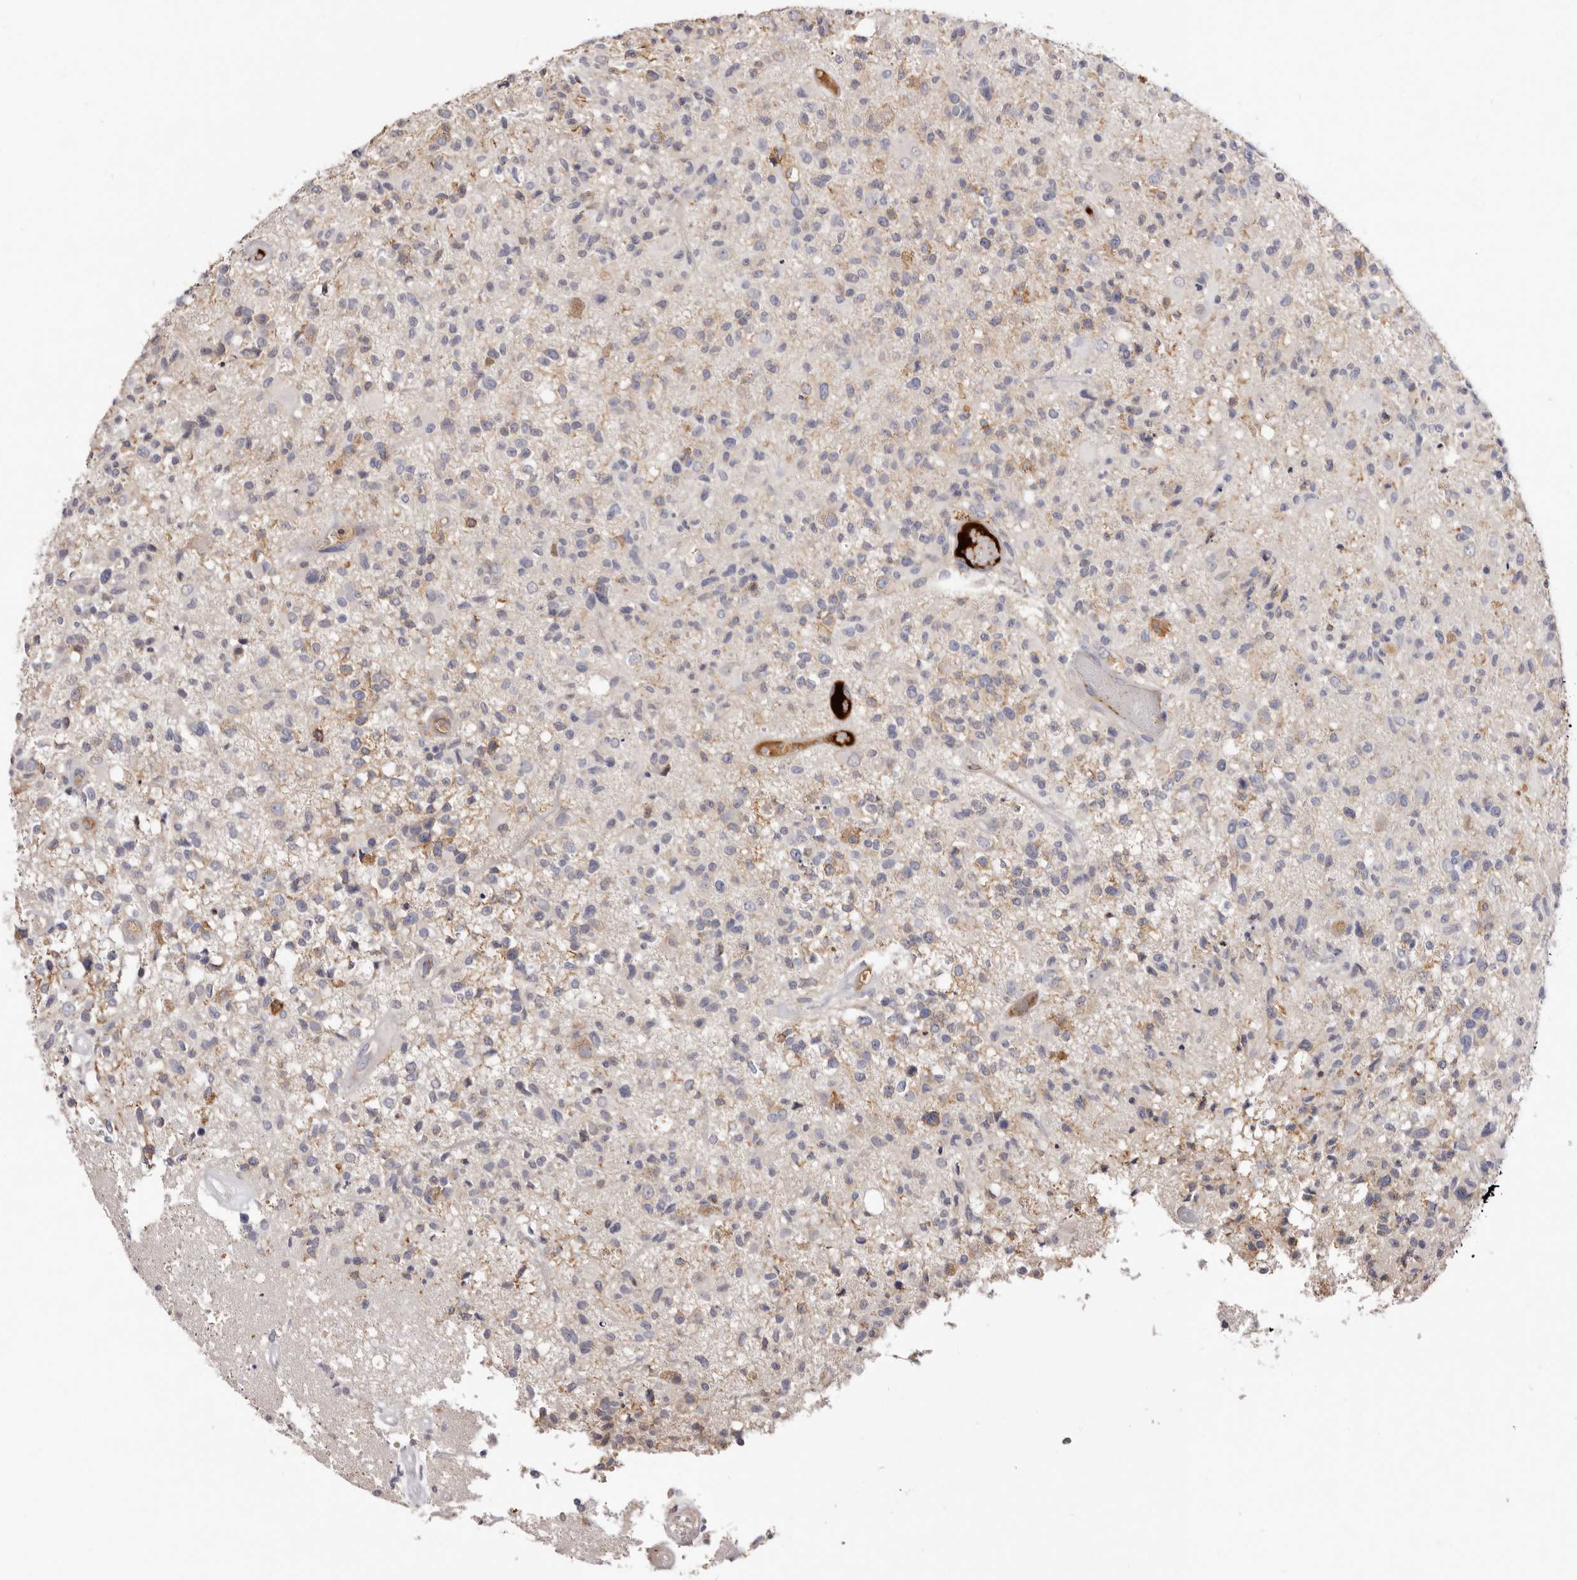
{"staining": {"intensity": "weak", "quantity": "25%-75%", "location": "cytoplasmic/membranous"}, "tissue": "glioma", "cell_type": "Tumor cells", "image_type": "cancer", "snomed": [{"axis": "morphology", "description": "Glioma, malignant, High grade"}, {"axis": "morphology", "description": "Glioblastoma, NOS"}, {"axis": "topography", "description": "Brain"}], "caption": "Immunohistochemistry (IHC) histopathology image of malignant glioma (high-grade) stained for a protein (brown), which demonstrates low levels of weak cytoplasmic/membranous expression in approximately 25%-75% of tumor cells.", "gene": "LMLN", "patient": {"sex": "male", "age": 60}}